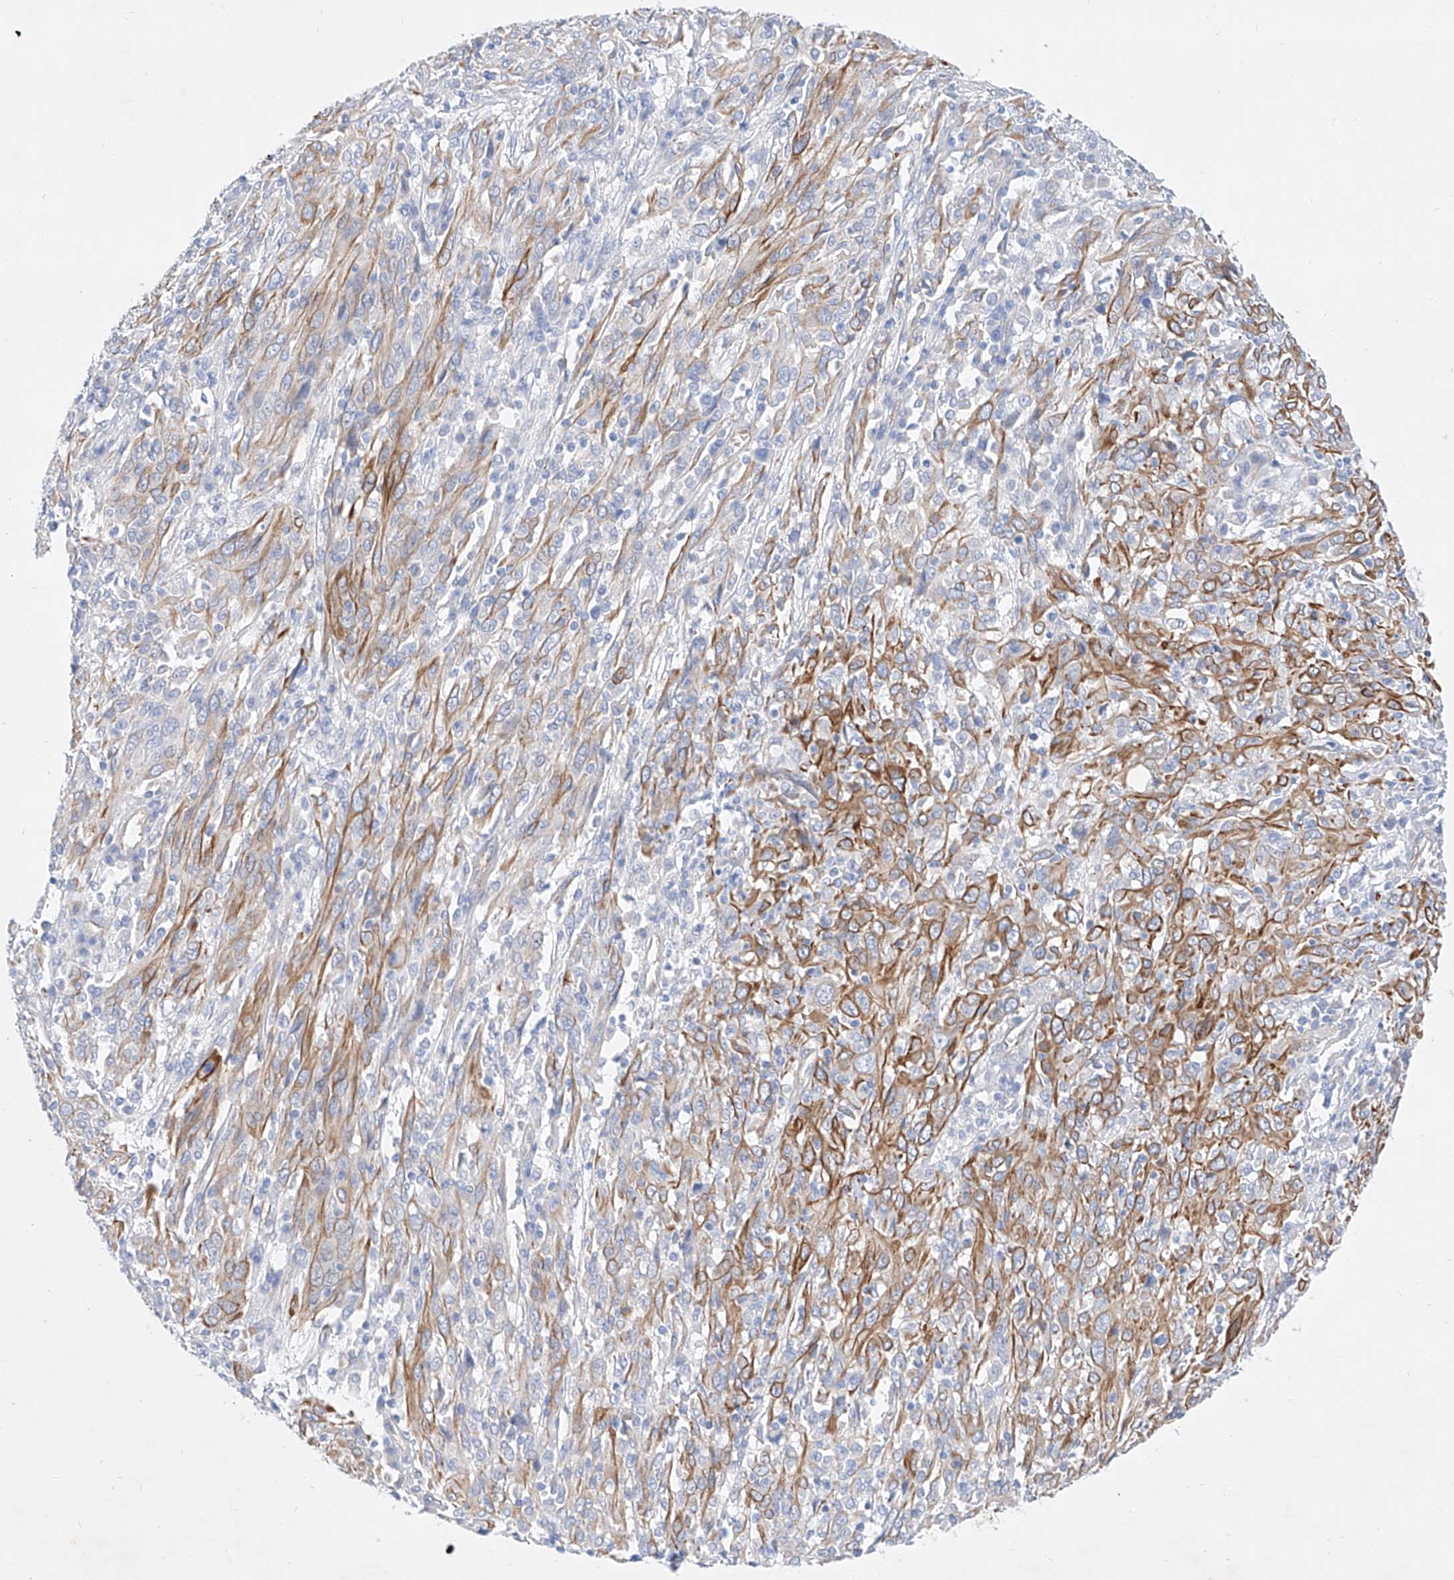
{"staining": {"intensity": "moderate", "quantity": "<25%", "location": "cytoplasmic/membranous"}, "tissue": "cervical cancer", "cell_type": "Tumor cells", "image_type": "cancer", "snomed": [{"axis": "morphology", "description": "Squamous cell carcinoma, NOS"}, {"axis": "topography", "description": "Cervix"}], "caption": "Immunohistochemical staining of squamous cell carcinoma (cervical) demonstrates moderate cytoplasmic/membranous protein staining in approximately <25% of tumor cells.", "gene": "SBSPON", "patient": {"sex": "female", "age": 46}}